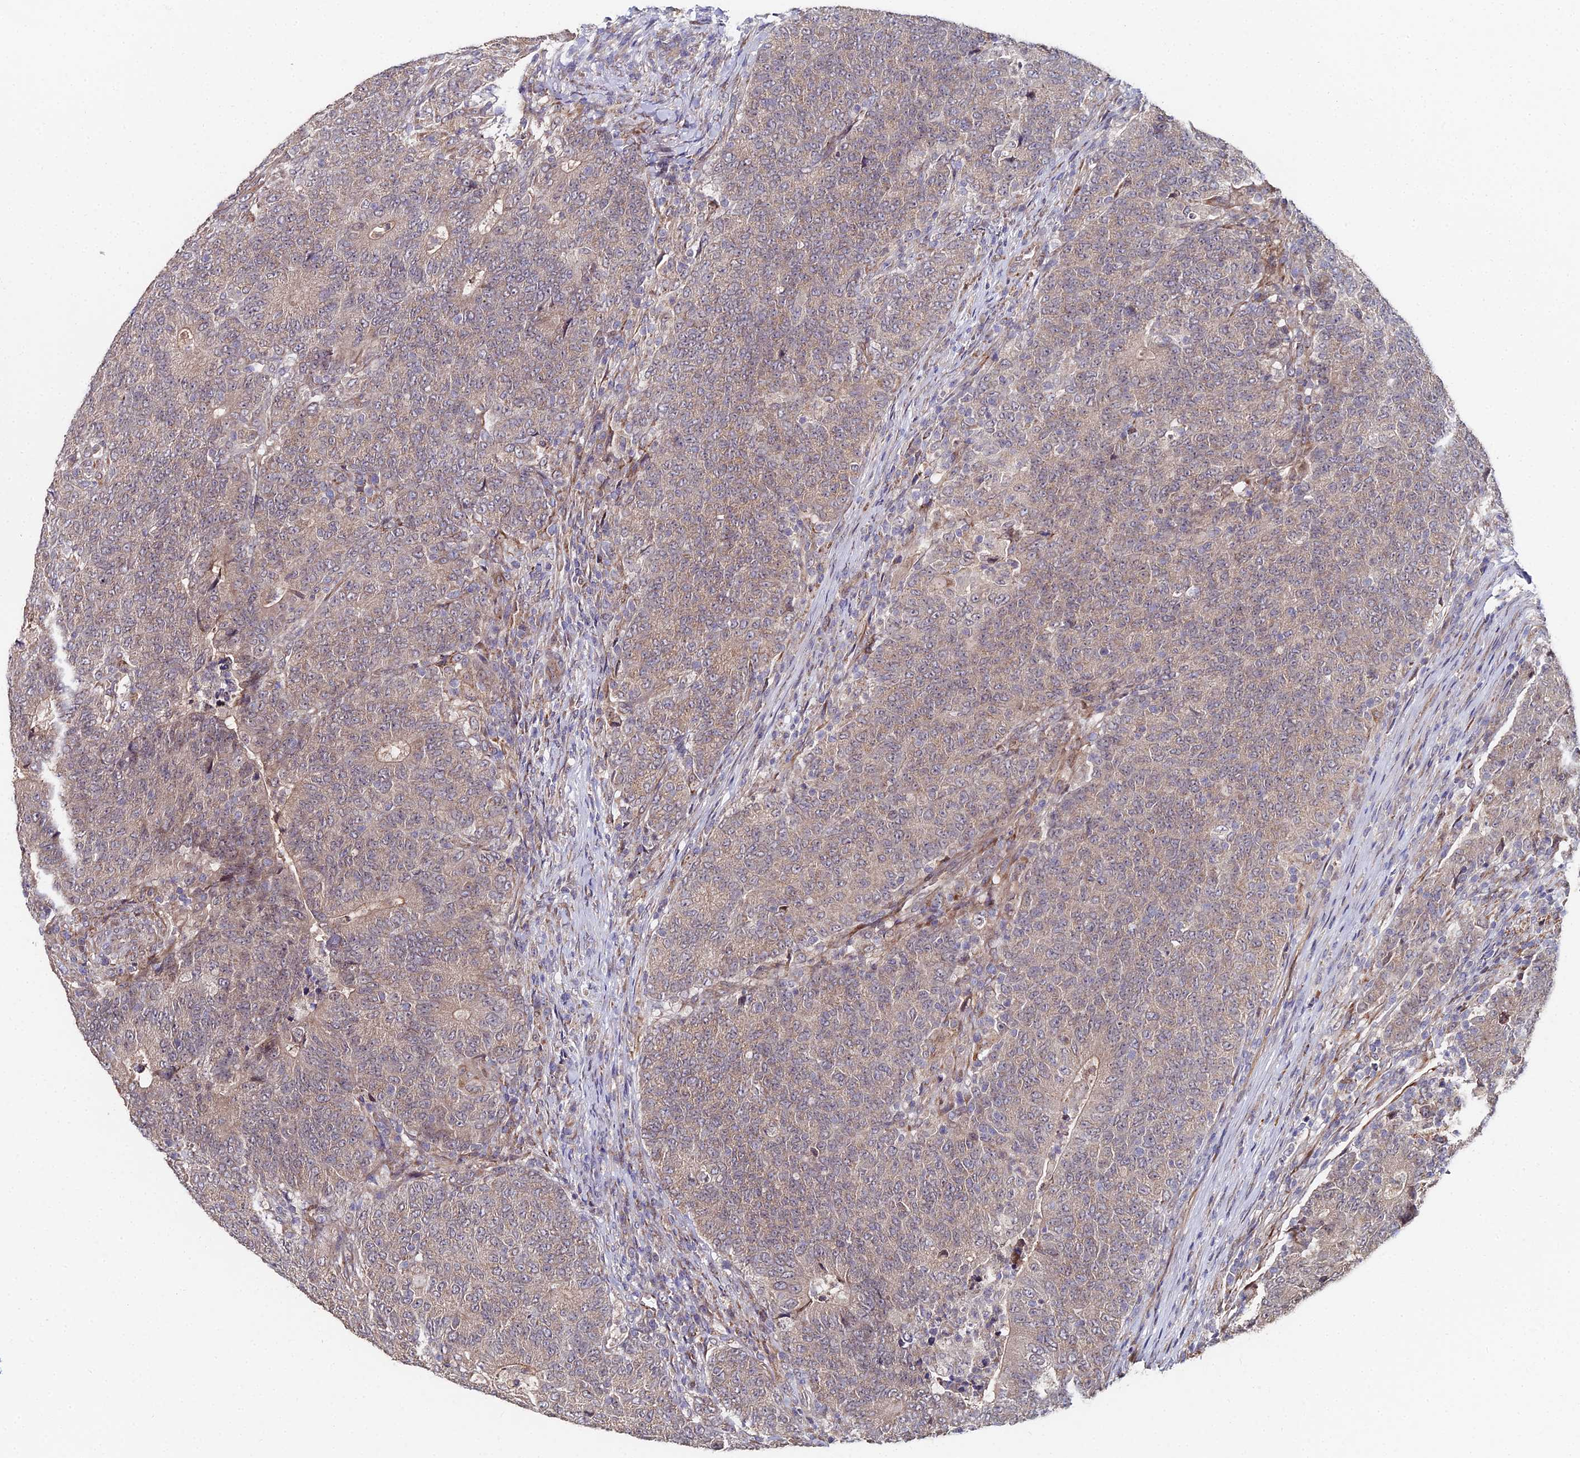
{"staining": {"intensity": "weak", "quantity": ">75%", "location": "cytoplasmic/membranous"}, "tissue": "colorectal cancer", "cell_type": "Tumor cells", "image_type": "cancer", "snomed": [{"axis": "morphology", "description": "Adenocarcinoma, NOS"}, {"axis": "topography", "description": "Colon"}], "caption": "A high-resolution photomicrograph shows immunohistochemistry (IHC) staining of colorectal cancer, which displays weak cytoplasmic/membranous expression in about >75% of tumor cells.", "gene": "C4orf19", "patient": {"sex": "female", "age": 75}}